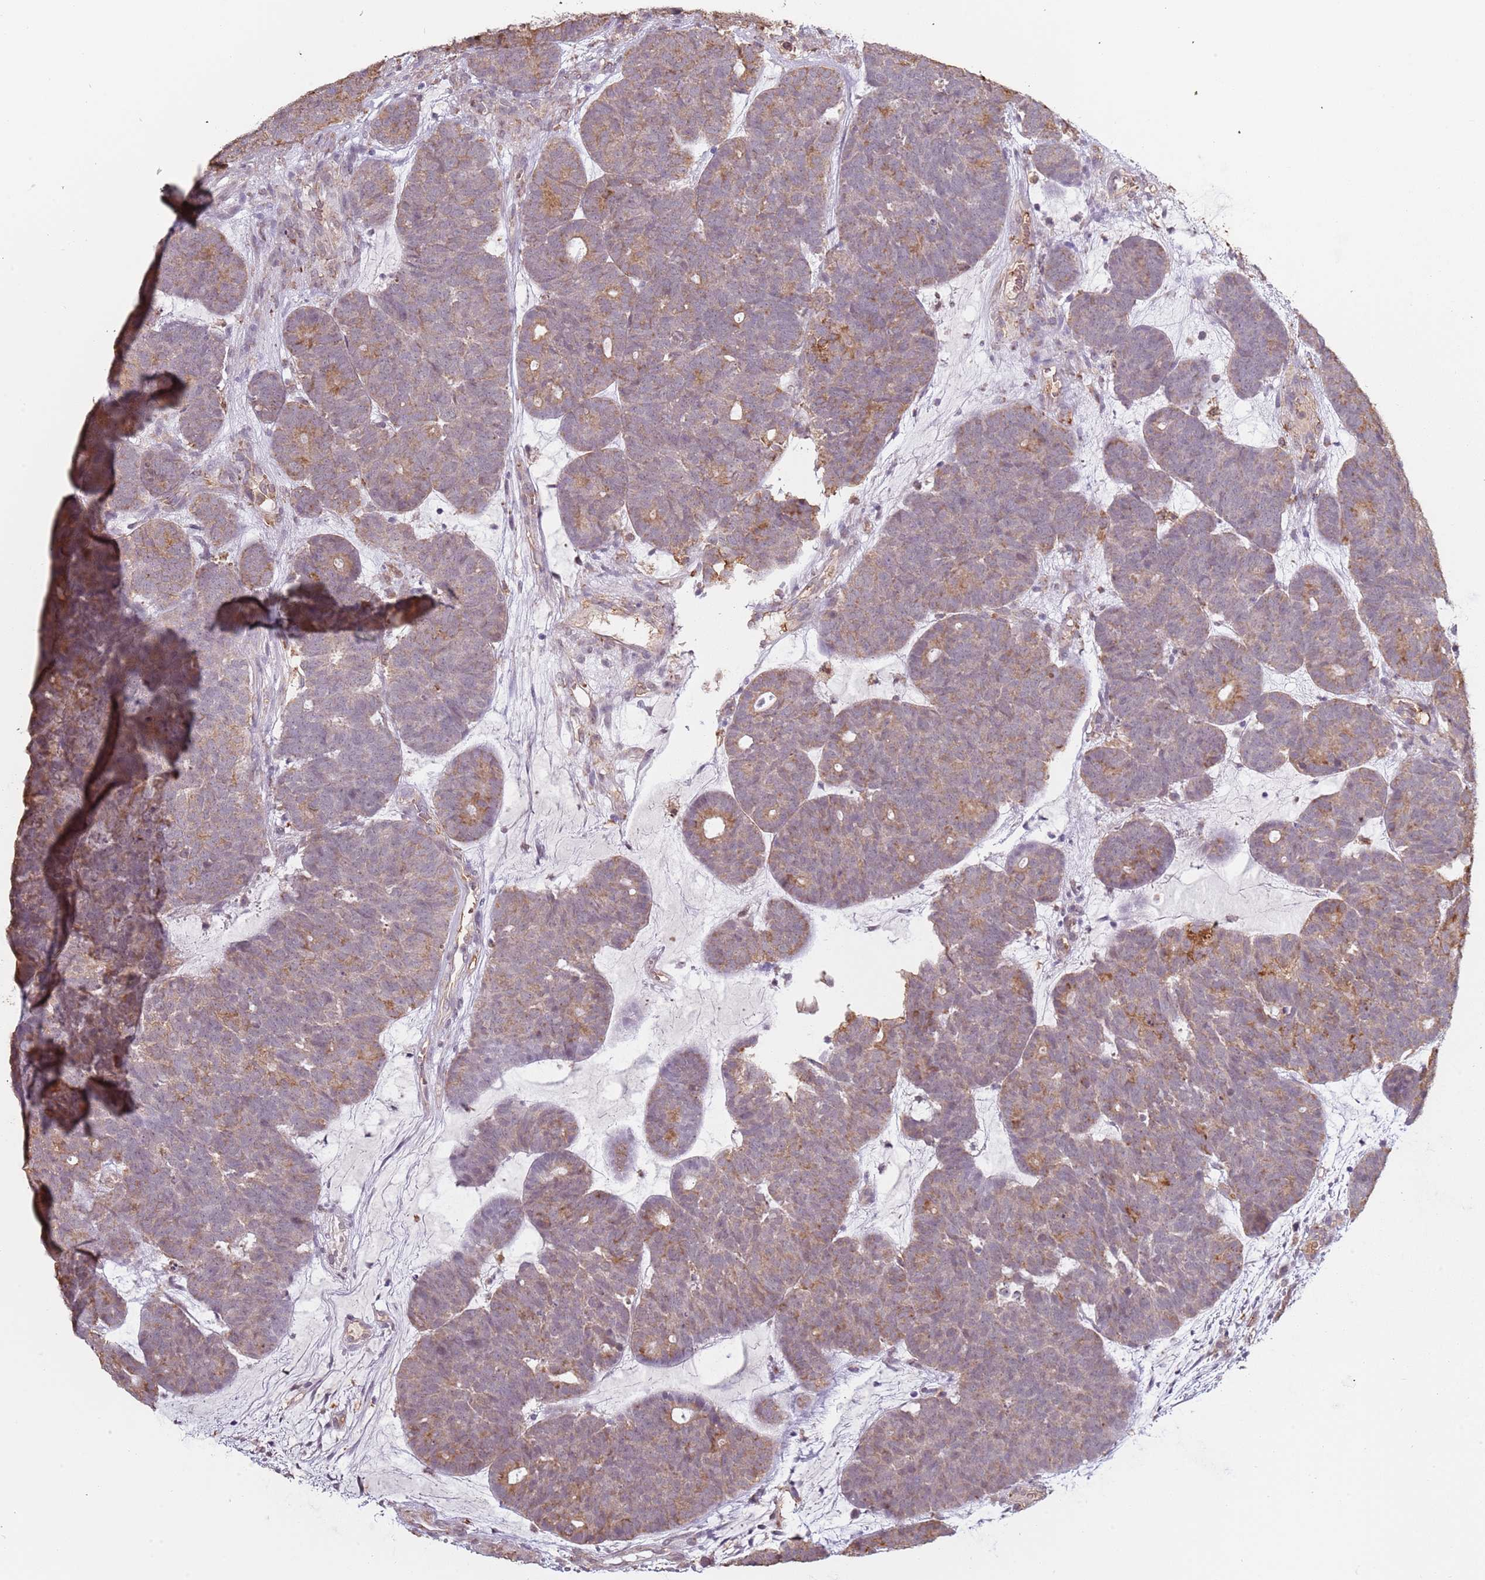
{"staining": {"intensity": "moderate", "quantity": "<25%", "location": "cytoplasmic/membranous"}, "tissue": "head and neck cancer", "cell_type": "Tumor cells", "image_type": "cancer", "snomed": [{"axis": "morphology", "description": "Adenocarcinoma, NOS"}, {"axis": "topography", "description": "Head-Neck"}], "caption": "Head and neck cancer tissue demonstrates moderate cytoplasmic/membranous positivity in approximately <25% of tumor cells The protein of interest is stained brown, and the nuclei are stained in blue (DAB (3,3'-diaminobenzidine) IHC with brightfield microscopy, high magnification).", "gene": "ATOSB", "patient": {"sex": "female", "age": 81}}